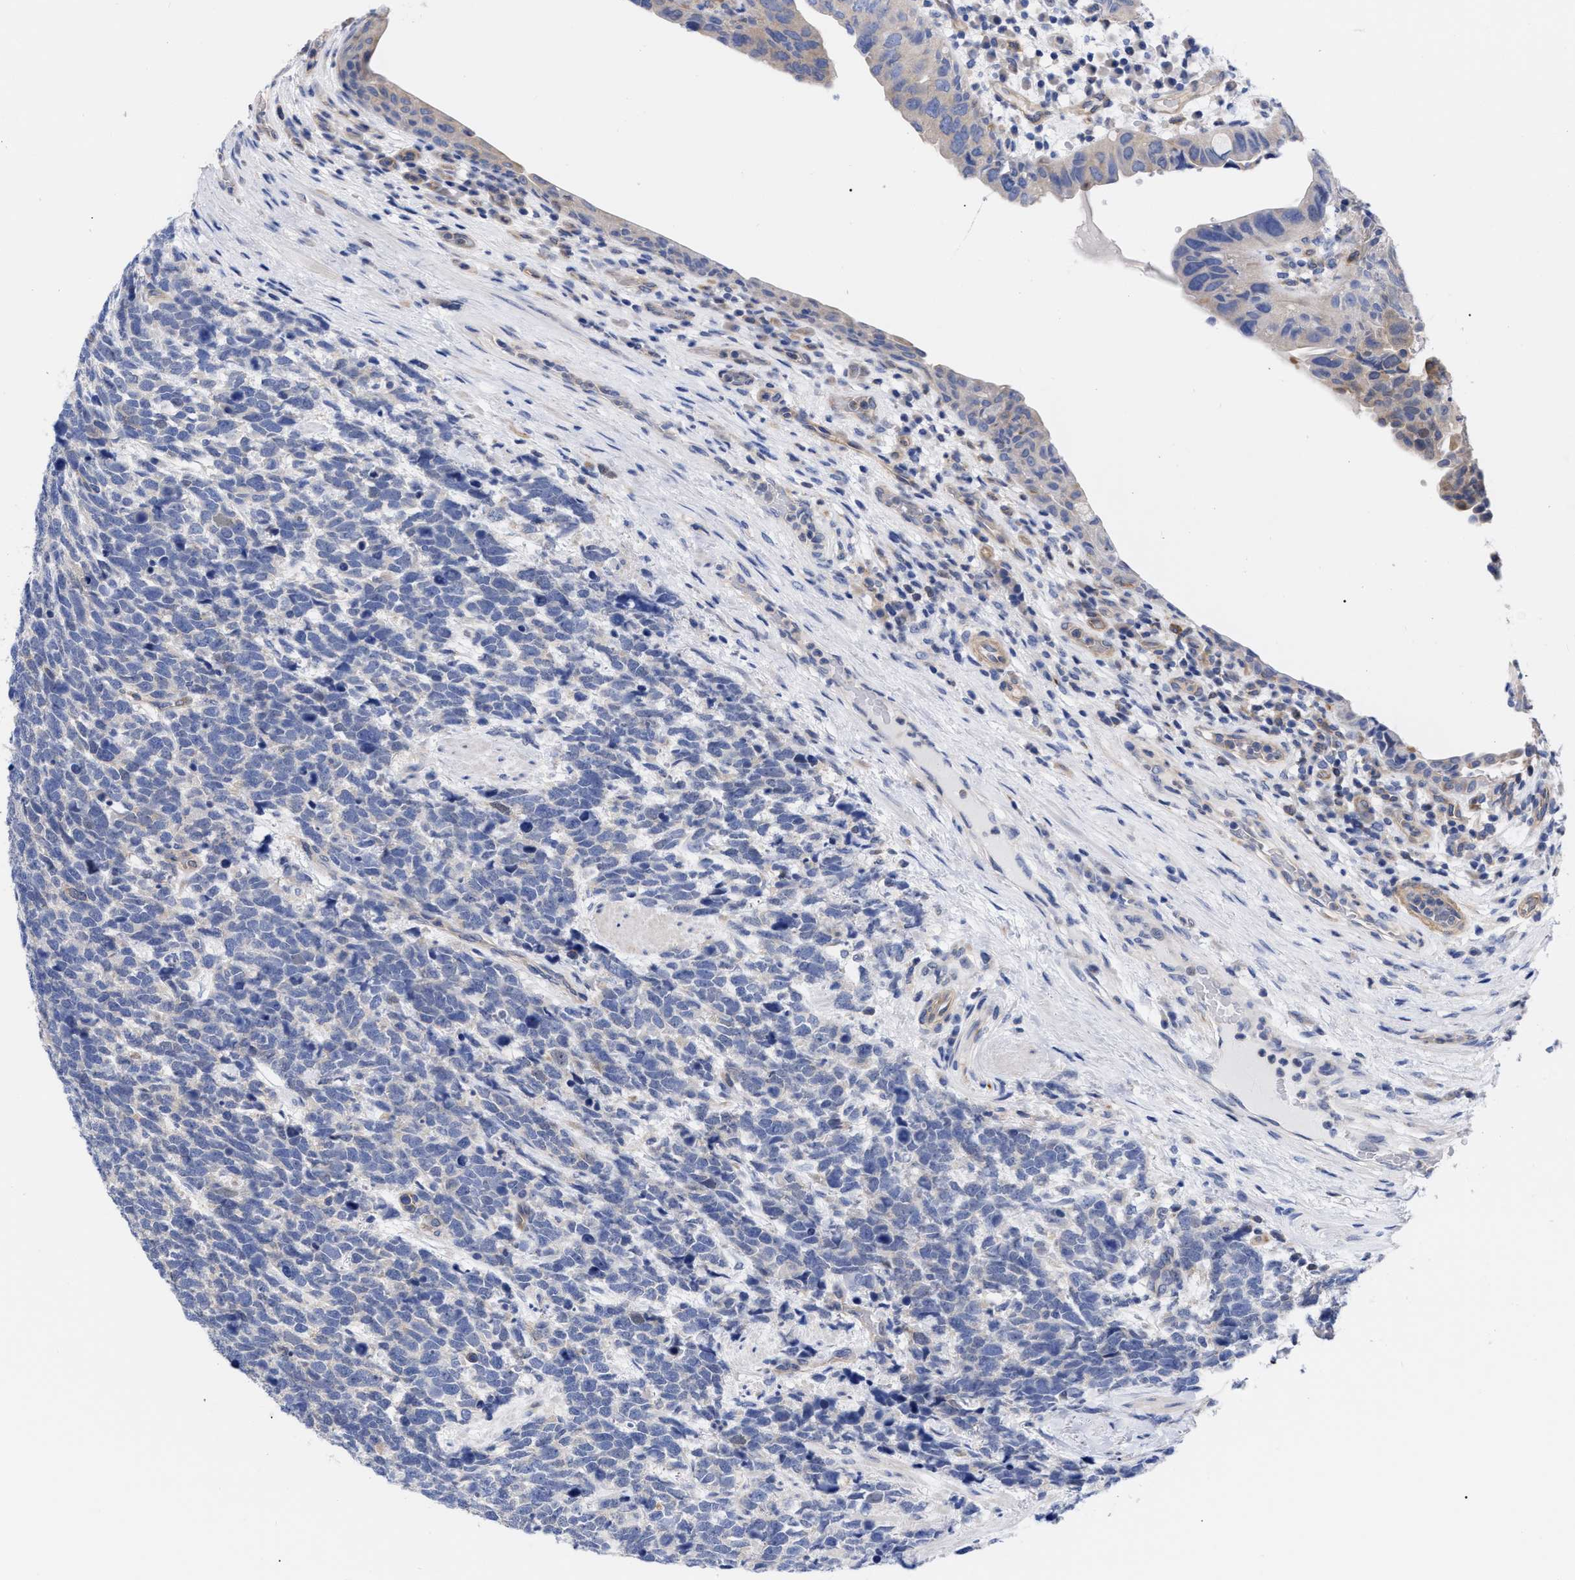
{"staining": {"intensity": "negative", "quantity": "none", "location": "none"}, "tissue": "urothelial cancer", "cell_type": "Tumor cells", "image_type": "cancer", "snomed": [{"axis": "morphology", "description": "Urothelial carcinoma, High grade"}, {"axis": "topography", "description": "Urinary bladder"}], "caption": "Urothelial carcinoma (high-grade) was stained to show a protein in brown. There is no significant staining in tumor cells.", "gene": "IRAG2", "patient": {"sex": "female", "age": 82}}